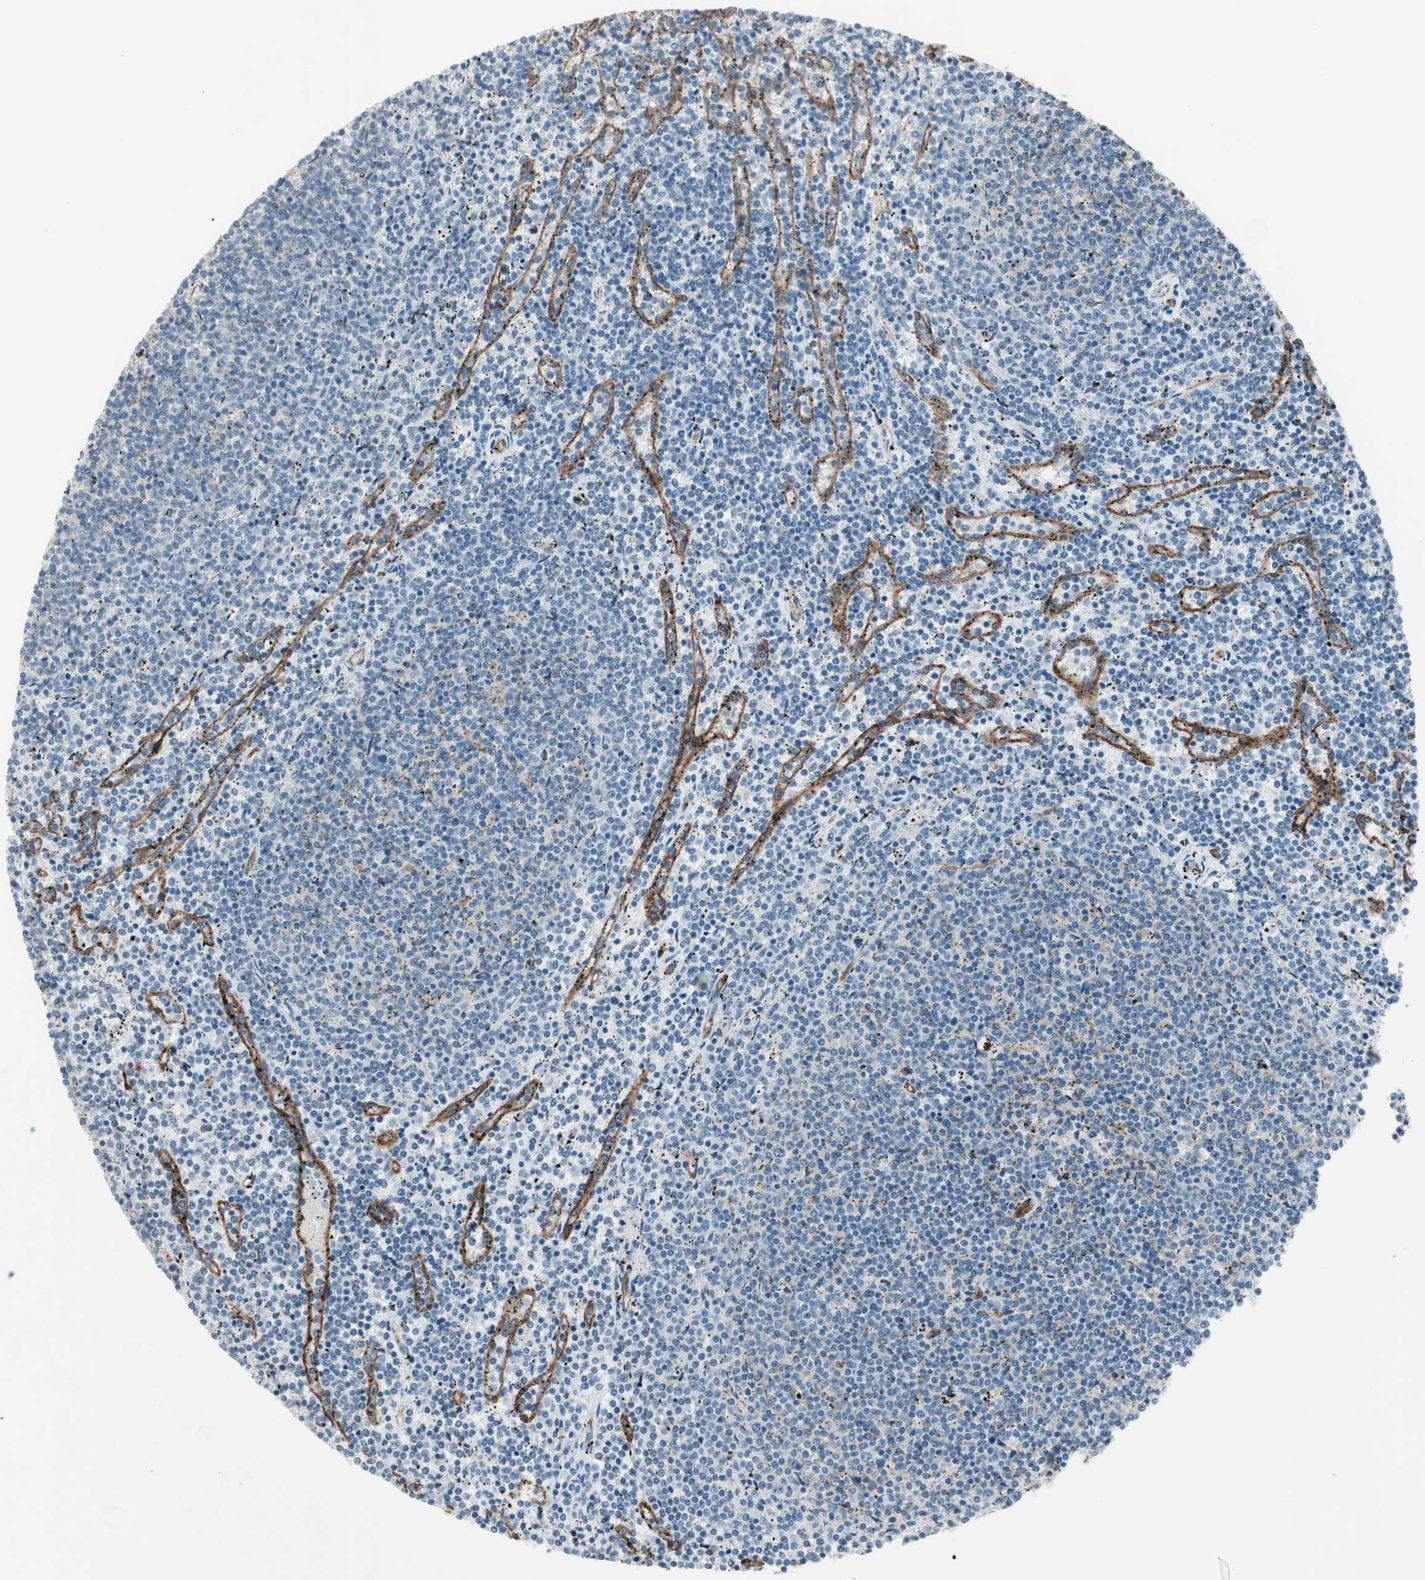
{"staining": {"intensity": "negative", "quantity": "none", "location": "none"}, "tissue": "lymphoma", "cell_type": "Tumor cells", "image_type": "cancer", "snomed": [{"axis": "morphology", "description": "Malignant lymphoma, non-Hodgkin's type, Low grade"}, {"axis": "topography", "description": "Spleen"}], "caption": "DAB (3,3'-diaminobenzidine) immunohistochemical staining of malignant lymphoma, non-Hodgkin's type (low-grade) displays no significant staining in tumor cells.", "gene": "ITGB4", "patient": {"sex": "female", "age": 50}}